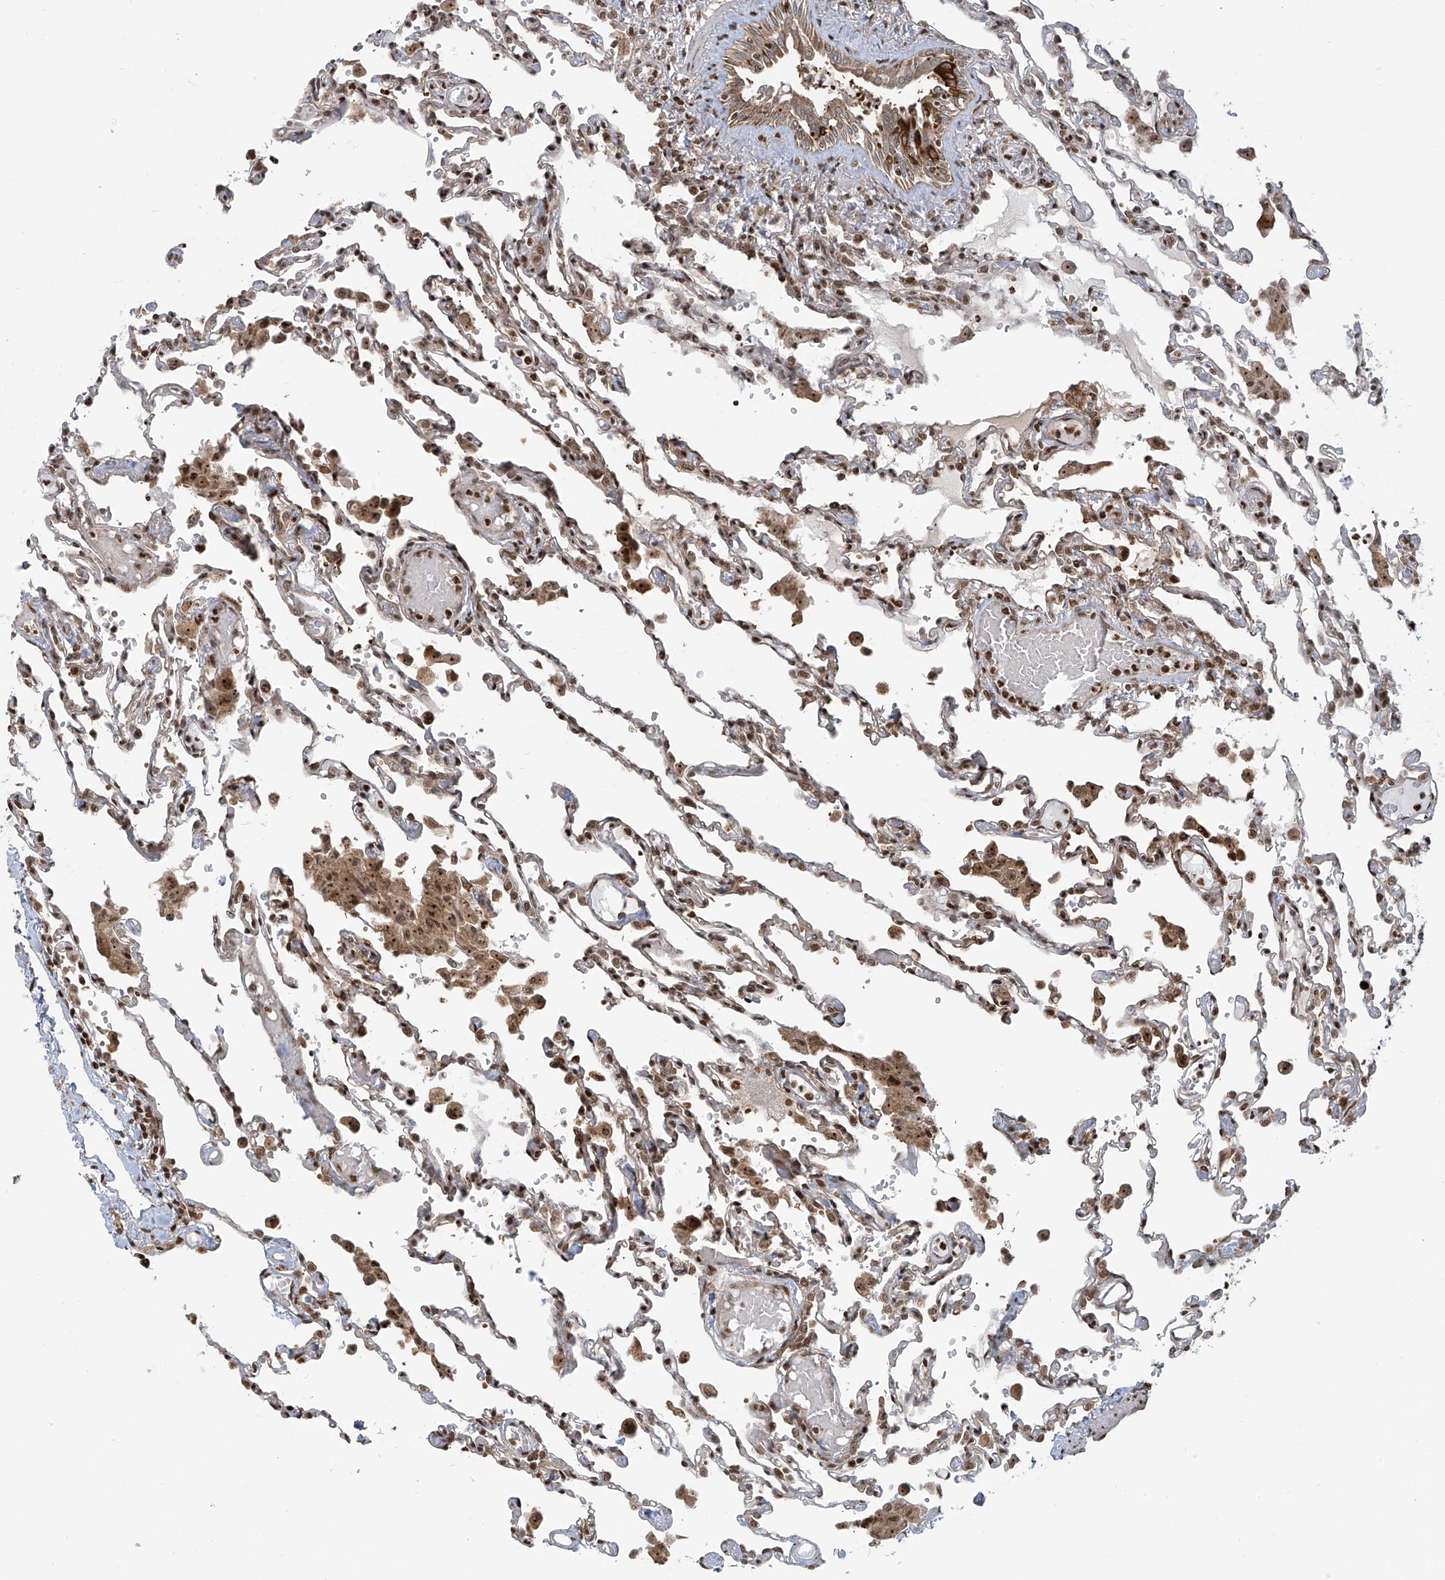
{"staining": {"intensity": "moderate", "quantity": ">75%", "location": "nuclear"}, "tissue": "lung", "cell_type": "Alveolar cells", "image_type": "normal", "snomed": [{"axis": "morphology", "description": "Normal tissue, NOS"}, {"axis": "topography", "description": "Bronchus"}, {"axis": "topography", "description": "Lung"}], "caption": "Lung stained with immunohistochemistry reveals moderate nuclear expression in about >75% of alveolar cells. (DAB IHC with brightfield microscopy, high magnification).", "gene": "VMP1", "patient": {"sex": "female", "age": 49}}